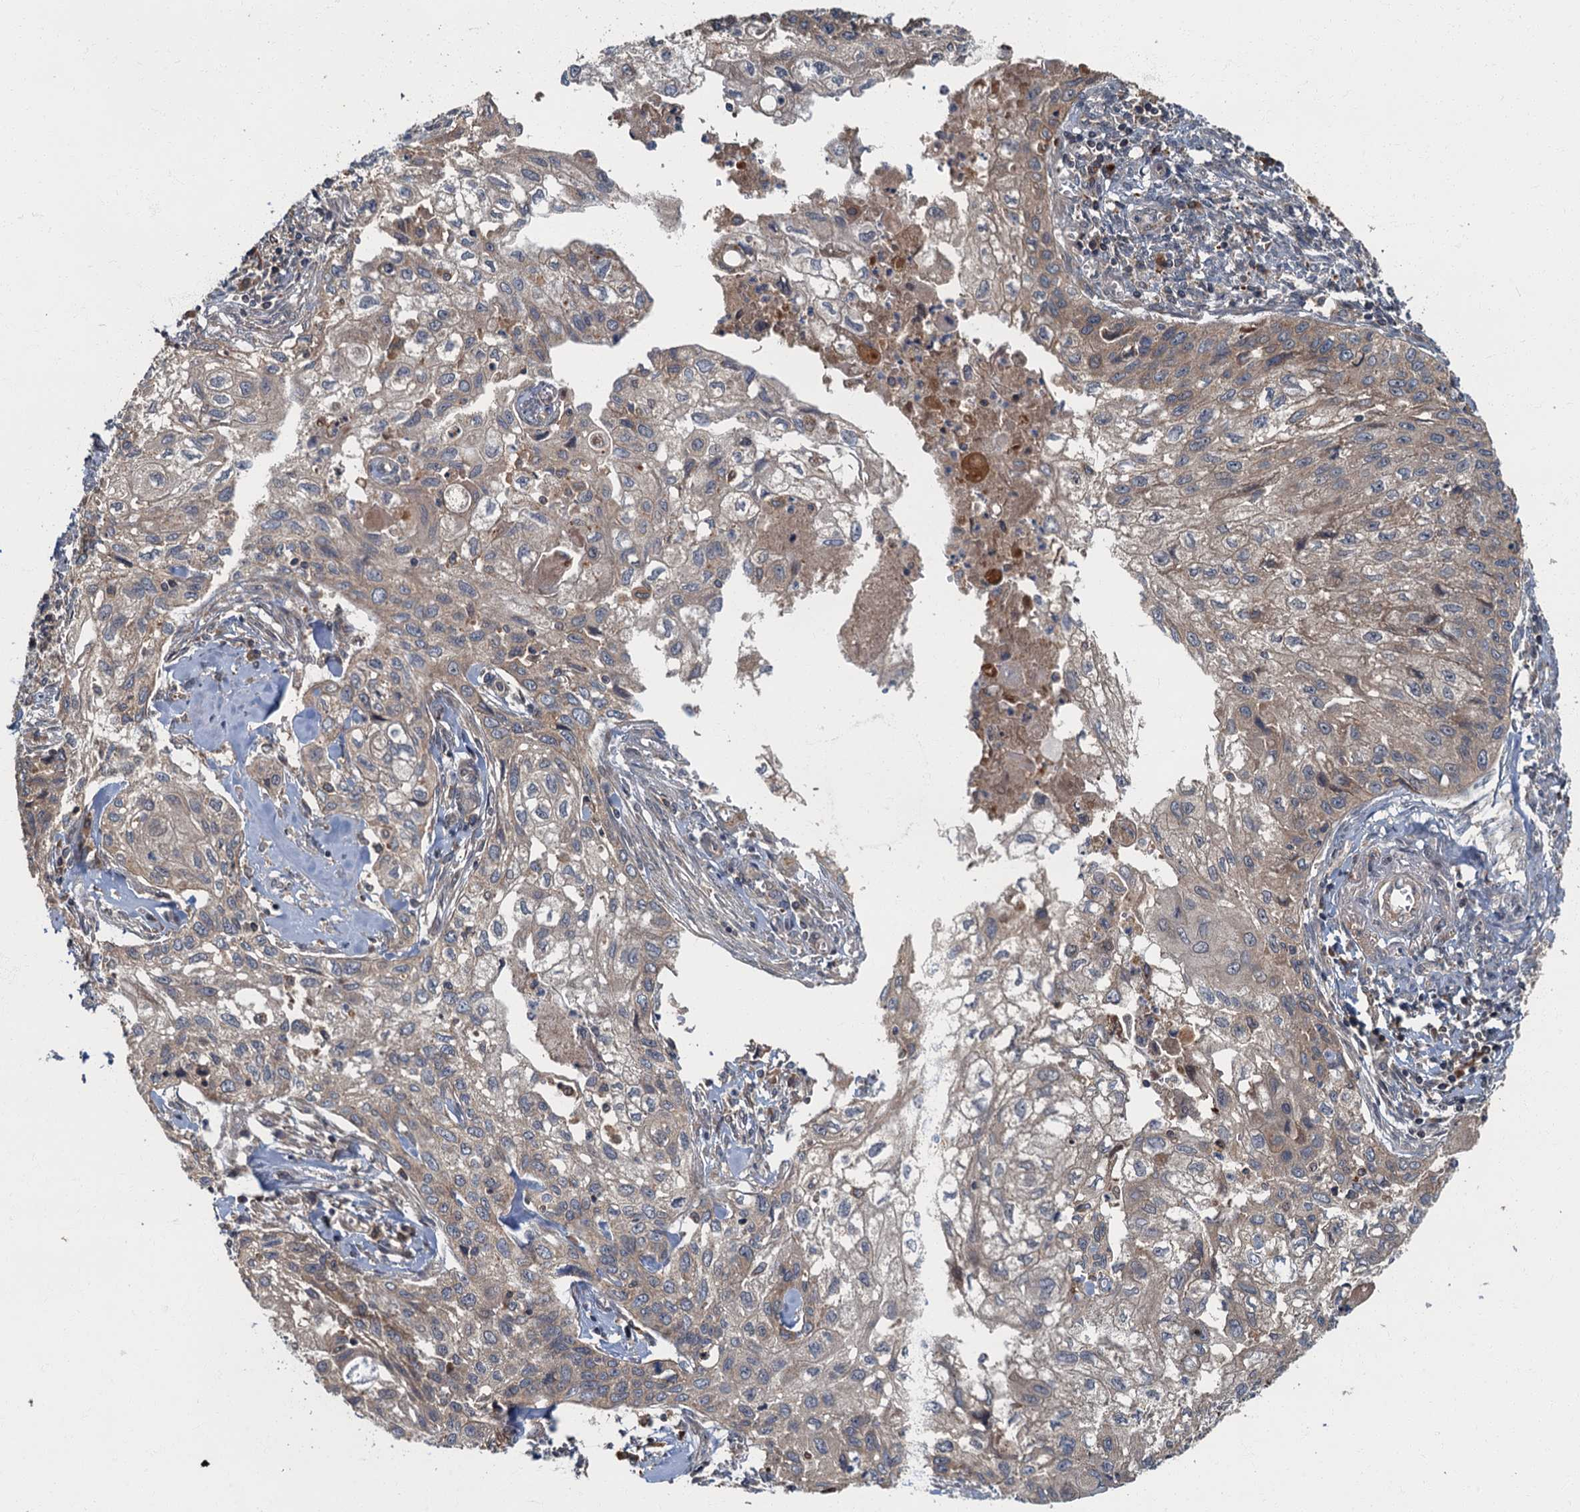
{"staining": {"intensity": "weak", "quantity": "25%-75%", "location": "cytoplasmic/membranous"}, "tissue": "cervical cancer", "cell_type": "Tumor cells", "image_type": "cancer", "snomed": [{"axis": "morphology", "description": "Squamous cell carcinoma, NOS"}, {"axis": "topography", "description": "Cervix"}], "caption": "The image shows staining of cervical squamous cell carcinoma, revealing weak cytoplasmic/membranous protein staining (brown color) within tumor cells.", "gene": "WDCP", "patient": {"sex": "female", "age": 67}}